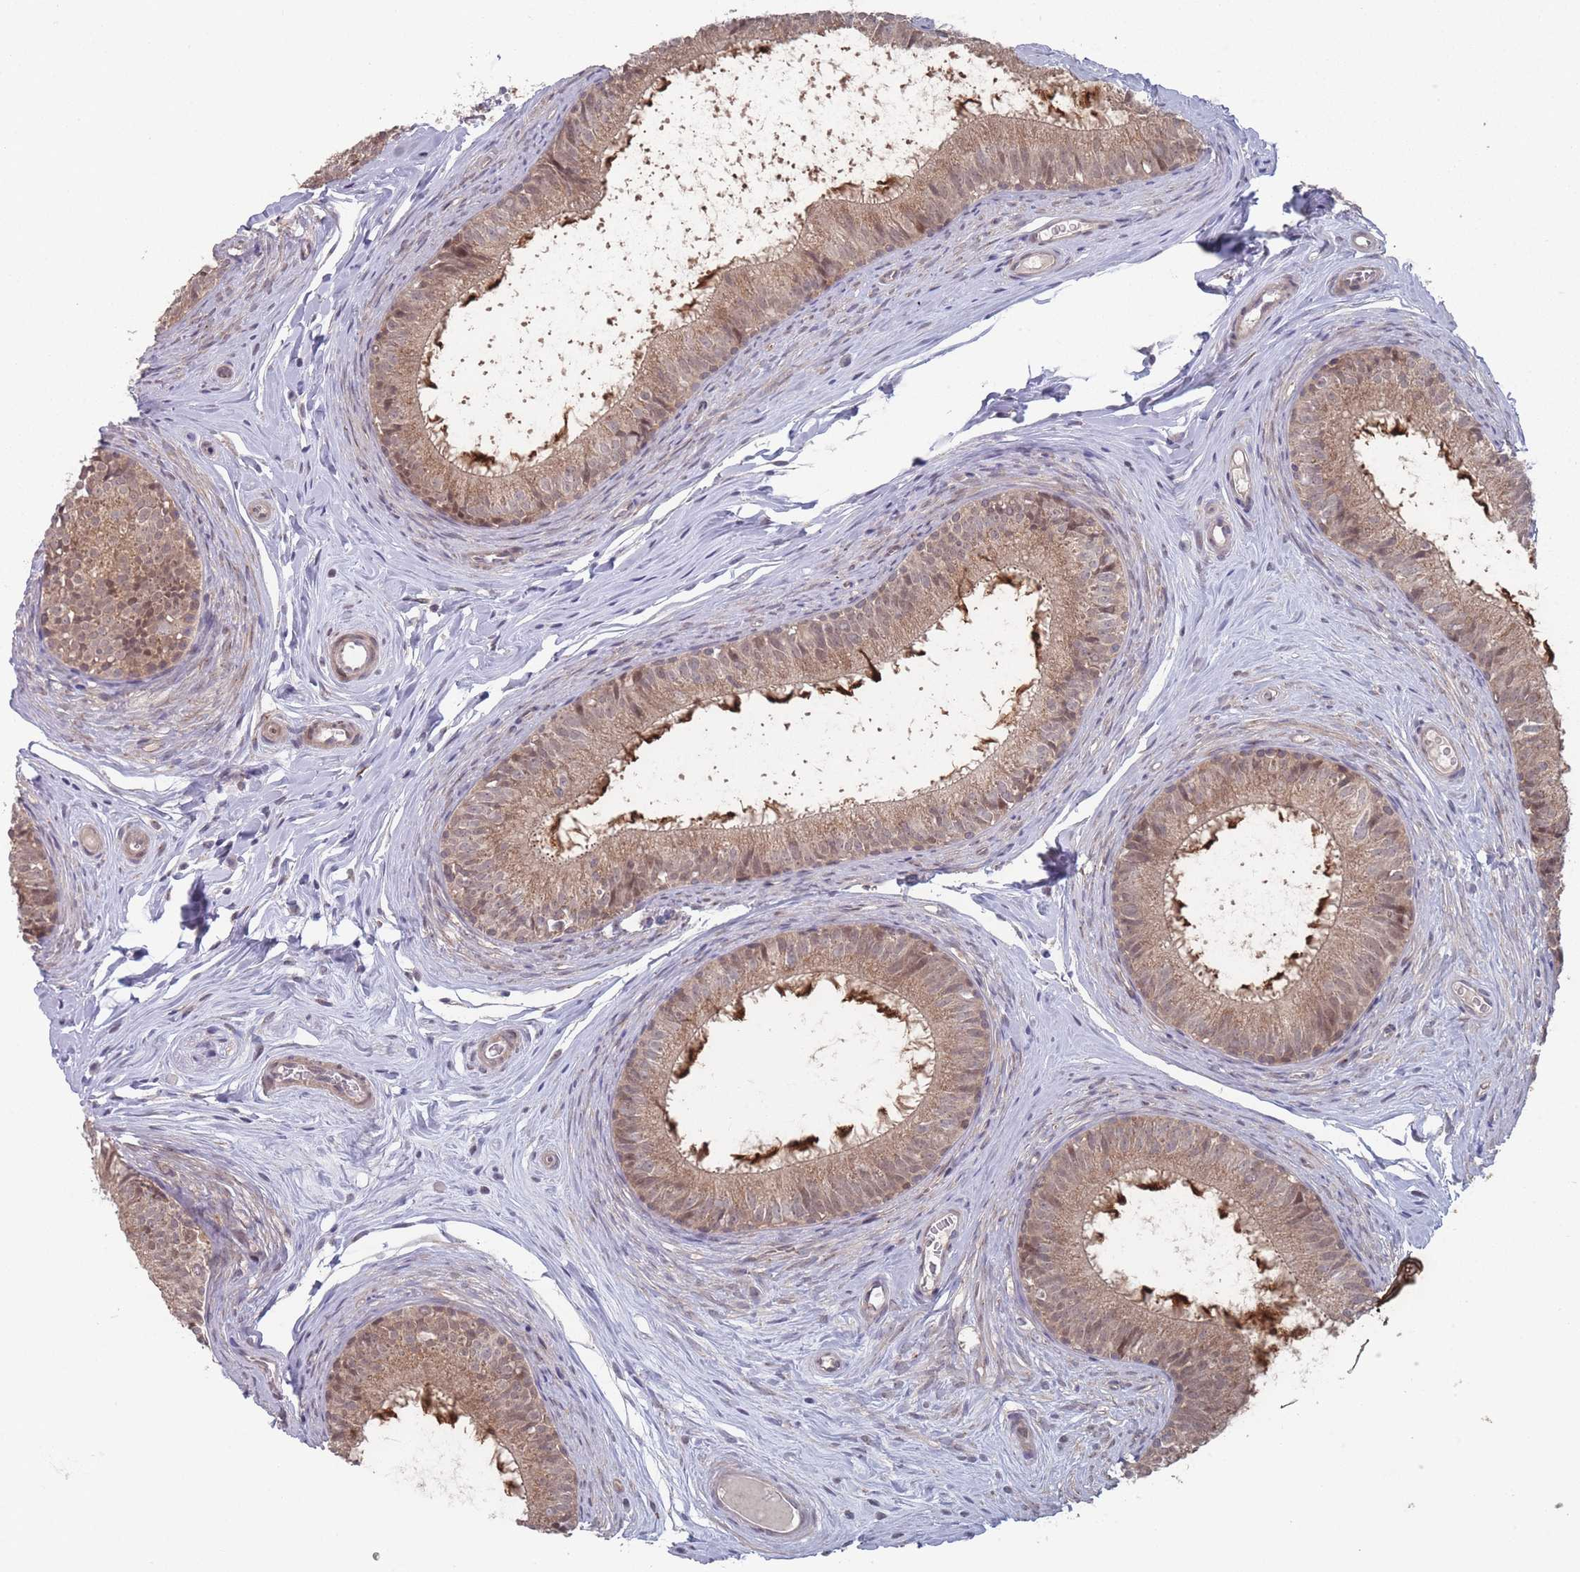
{"staining": {"intensity": "moderate", "quantity": ">75%", "location": "nuclear"}, "tissue": "epididymis", "cell_type": "Glandular cells", "image_type": "normal", "snomed": [{"axis": "morphology", "description": "Normal tissue, NOS"}, {"axis": "topography", "description": "Epididymis"}], "caption": "Protein staining of normal epididymis displays moderate nuclear staining in approximately >75% of glandular cells.", "gene": "CNTRL", "patient": {"sex": "male", "age": 25}}